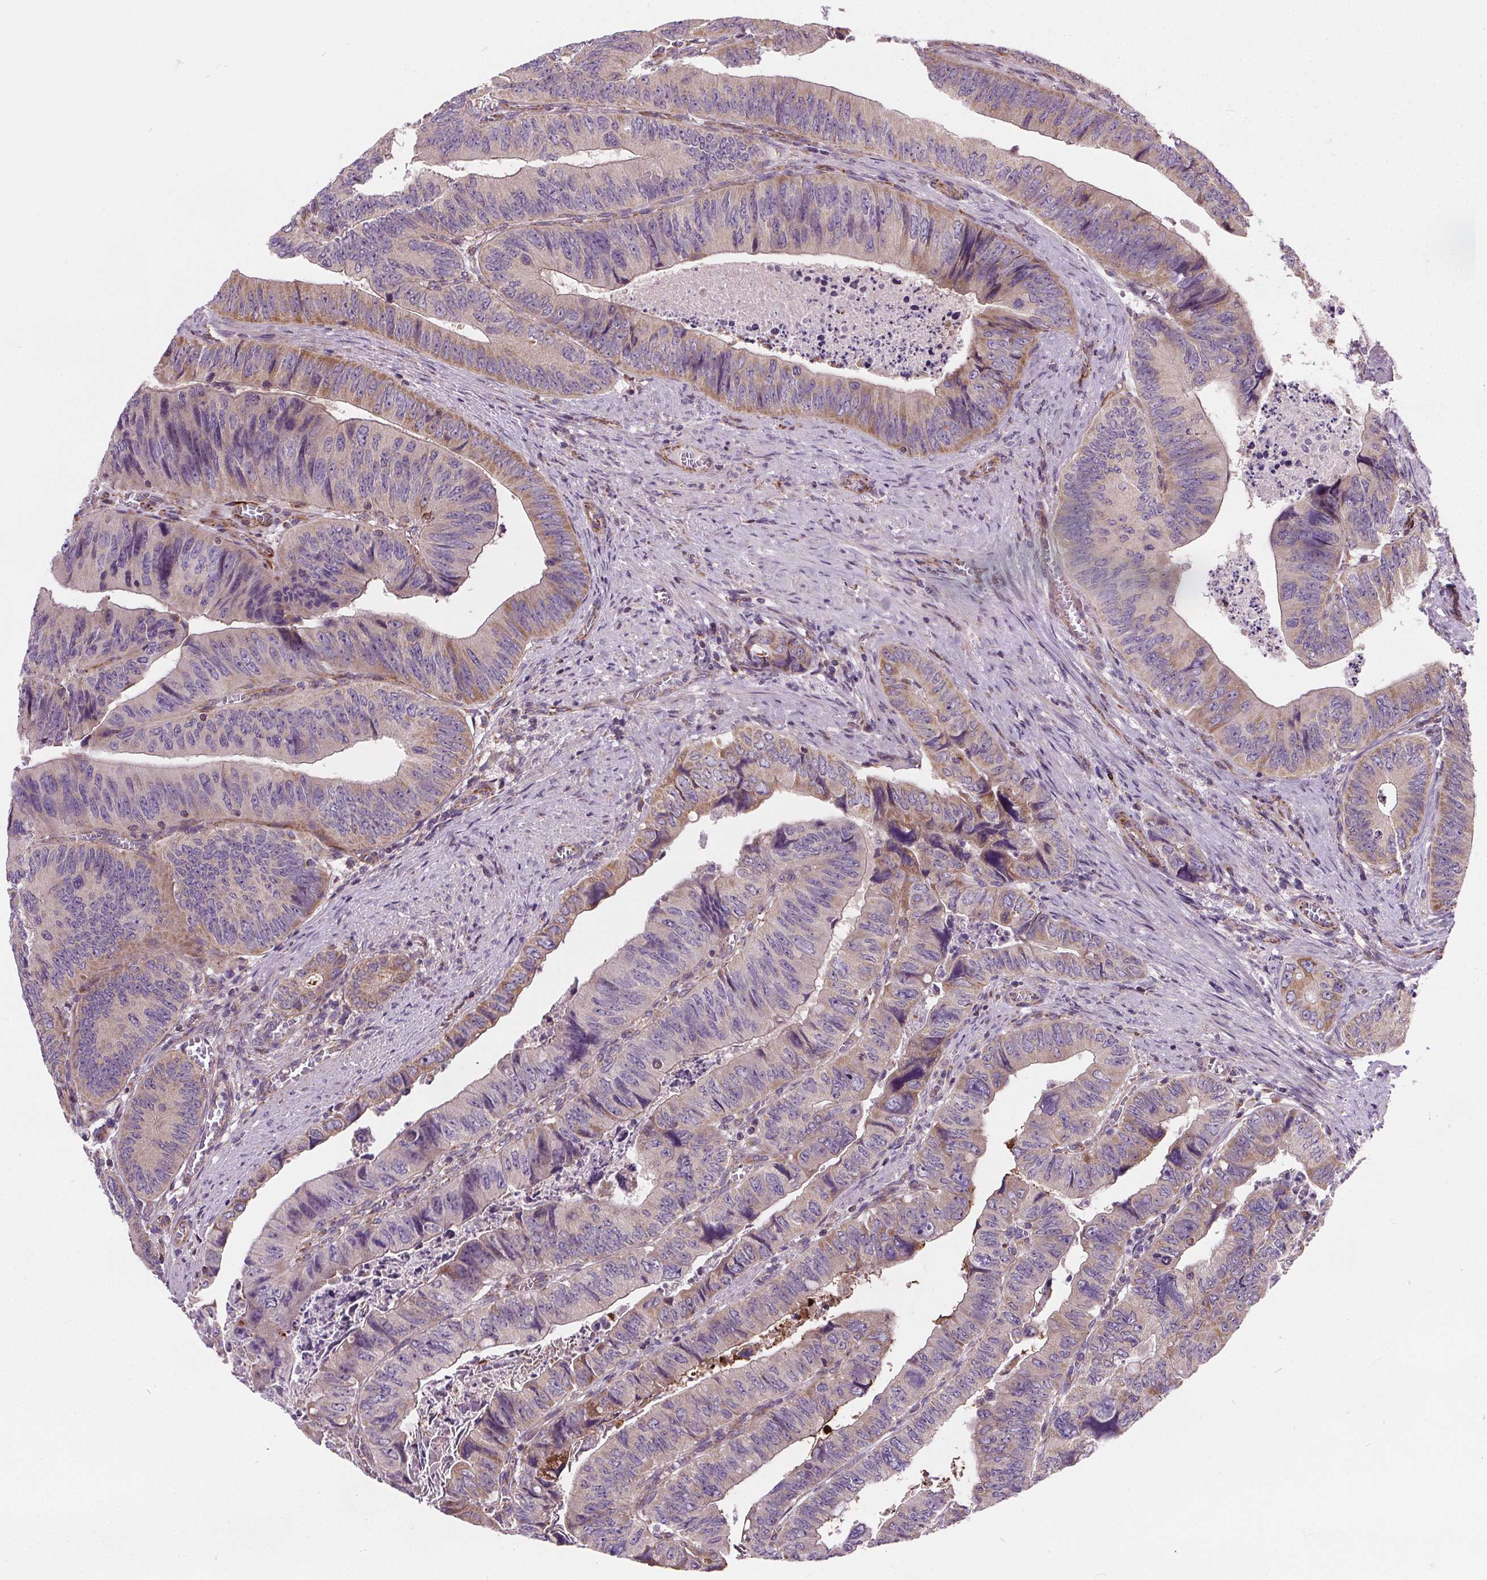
{"staining": {"intensity": "weak", "quantity": "<25%", "location": "cytoplasmic/membranous"}, "tissue": "colorectal cancer", "cell_type": "Tumor cells", "image_type": "cancer", "snomed": [{"axis": "morphology", "description": "Adenocarcinoma, NOS"}, {"axis": "topography", "description": "Colon"}], "caption": "Immunohistochemical staining of human colorectal adenocarcinoma exhibits no significant staining in tumor cells.", "gene": "GOLT1B", "patient": {"sex": "female", "age": 84}}